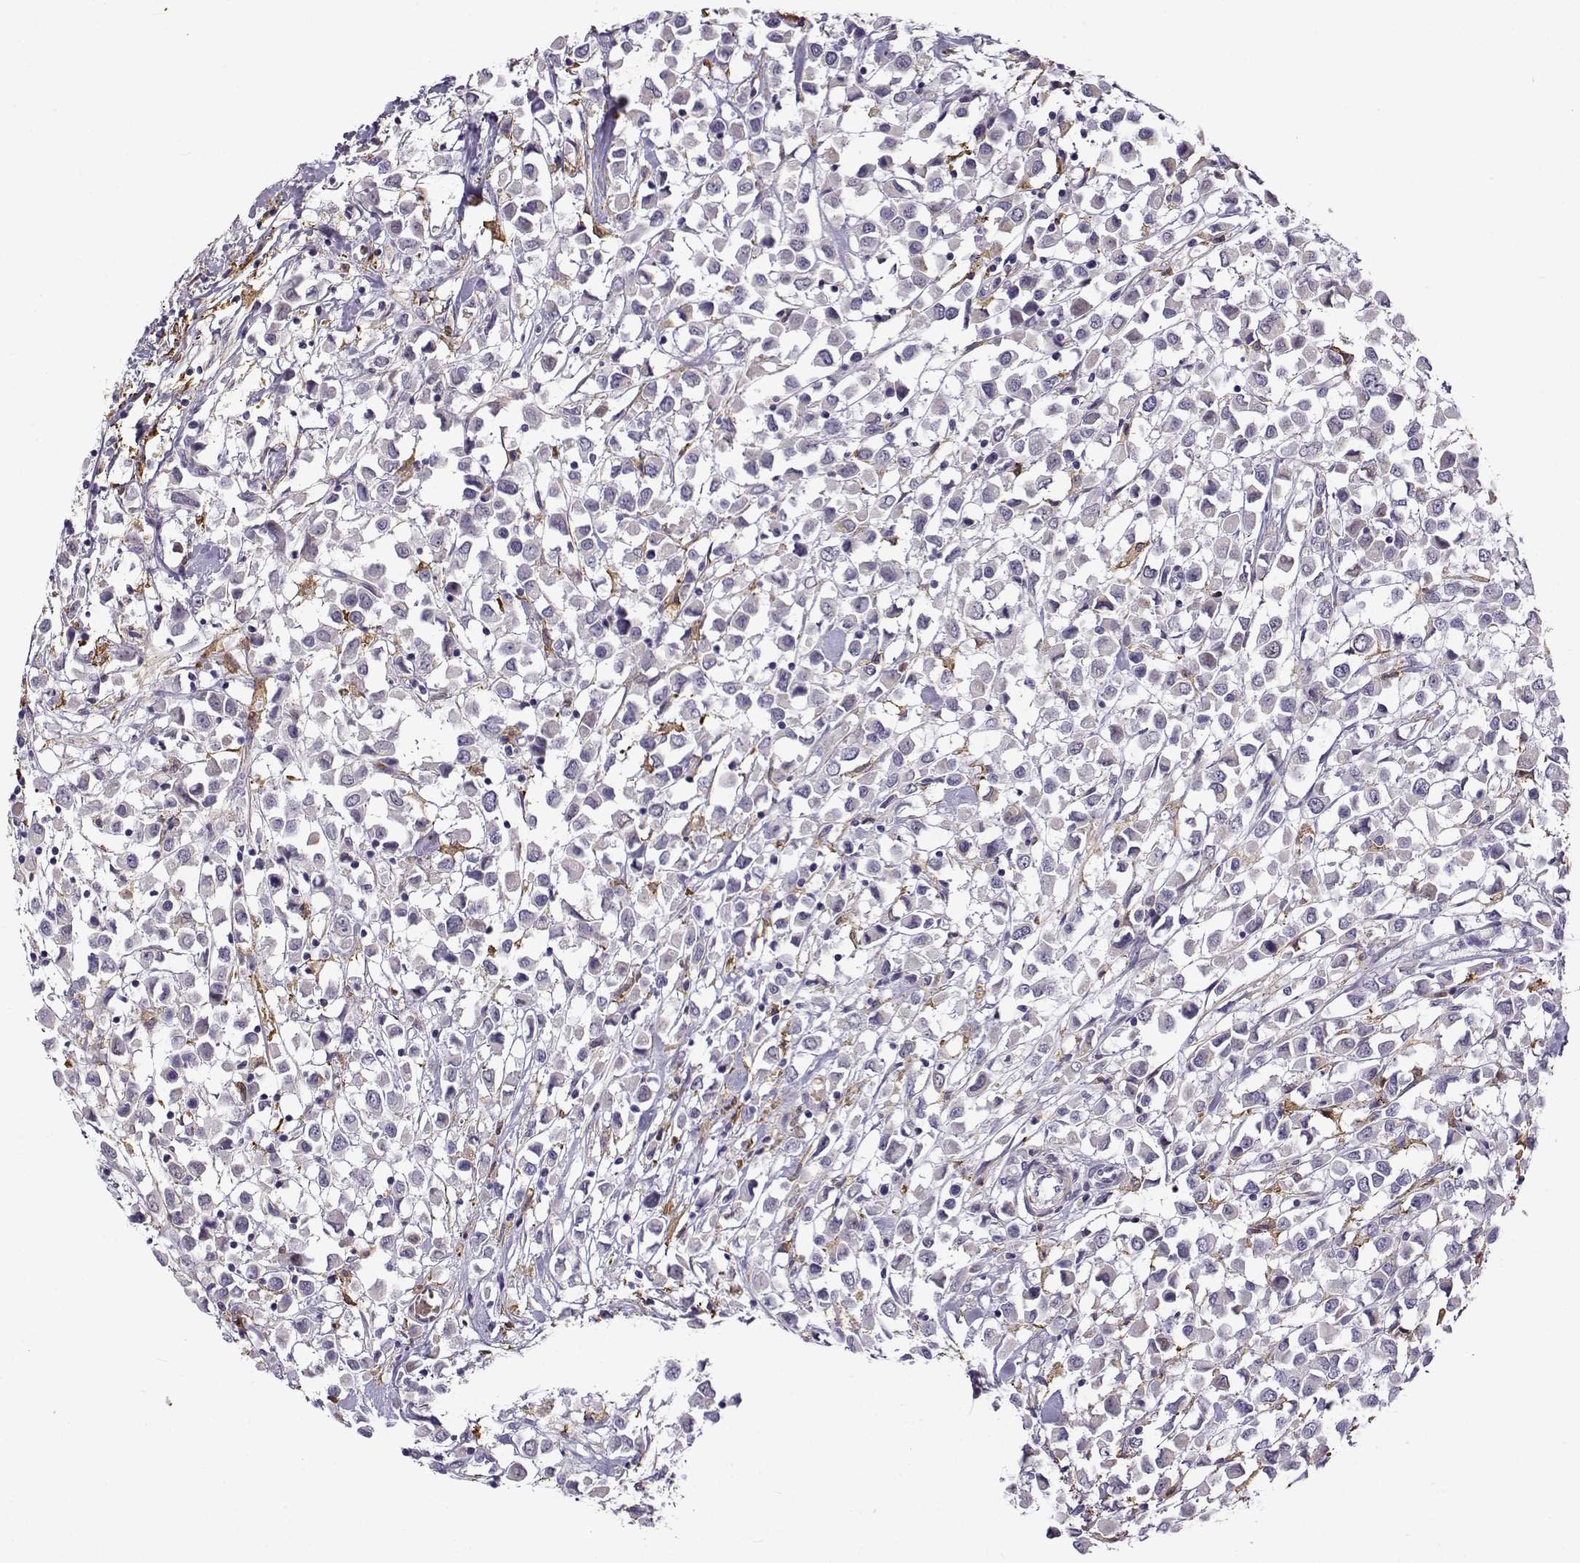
{"staining": {"intensity": "negative", "quantity": "none", "location": "none"}, "tissue": "breast cancer", "cell_type": "Tumor cells", "image_type": "cancer", "snomed": [{"axis": "morphology", "description": "Duct carcinoma"}, {"axis": "topography", "description": "Breast"}], "caption": "Human breast cancer (invasive ductal carcinoma) stained for a protein using IHC reveals no expression in tumor cells.", "gene": "UCP3", "patient": {"sex": "female", "age": 61}}